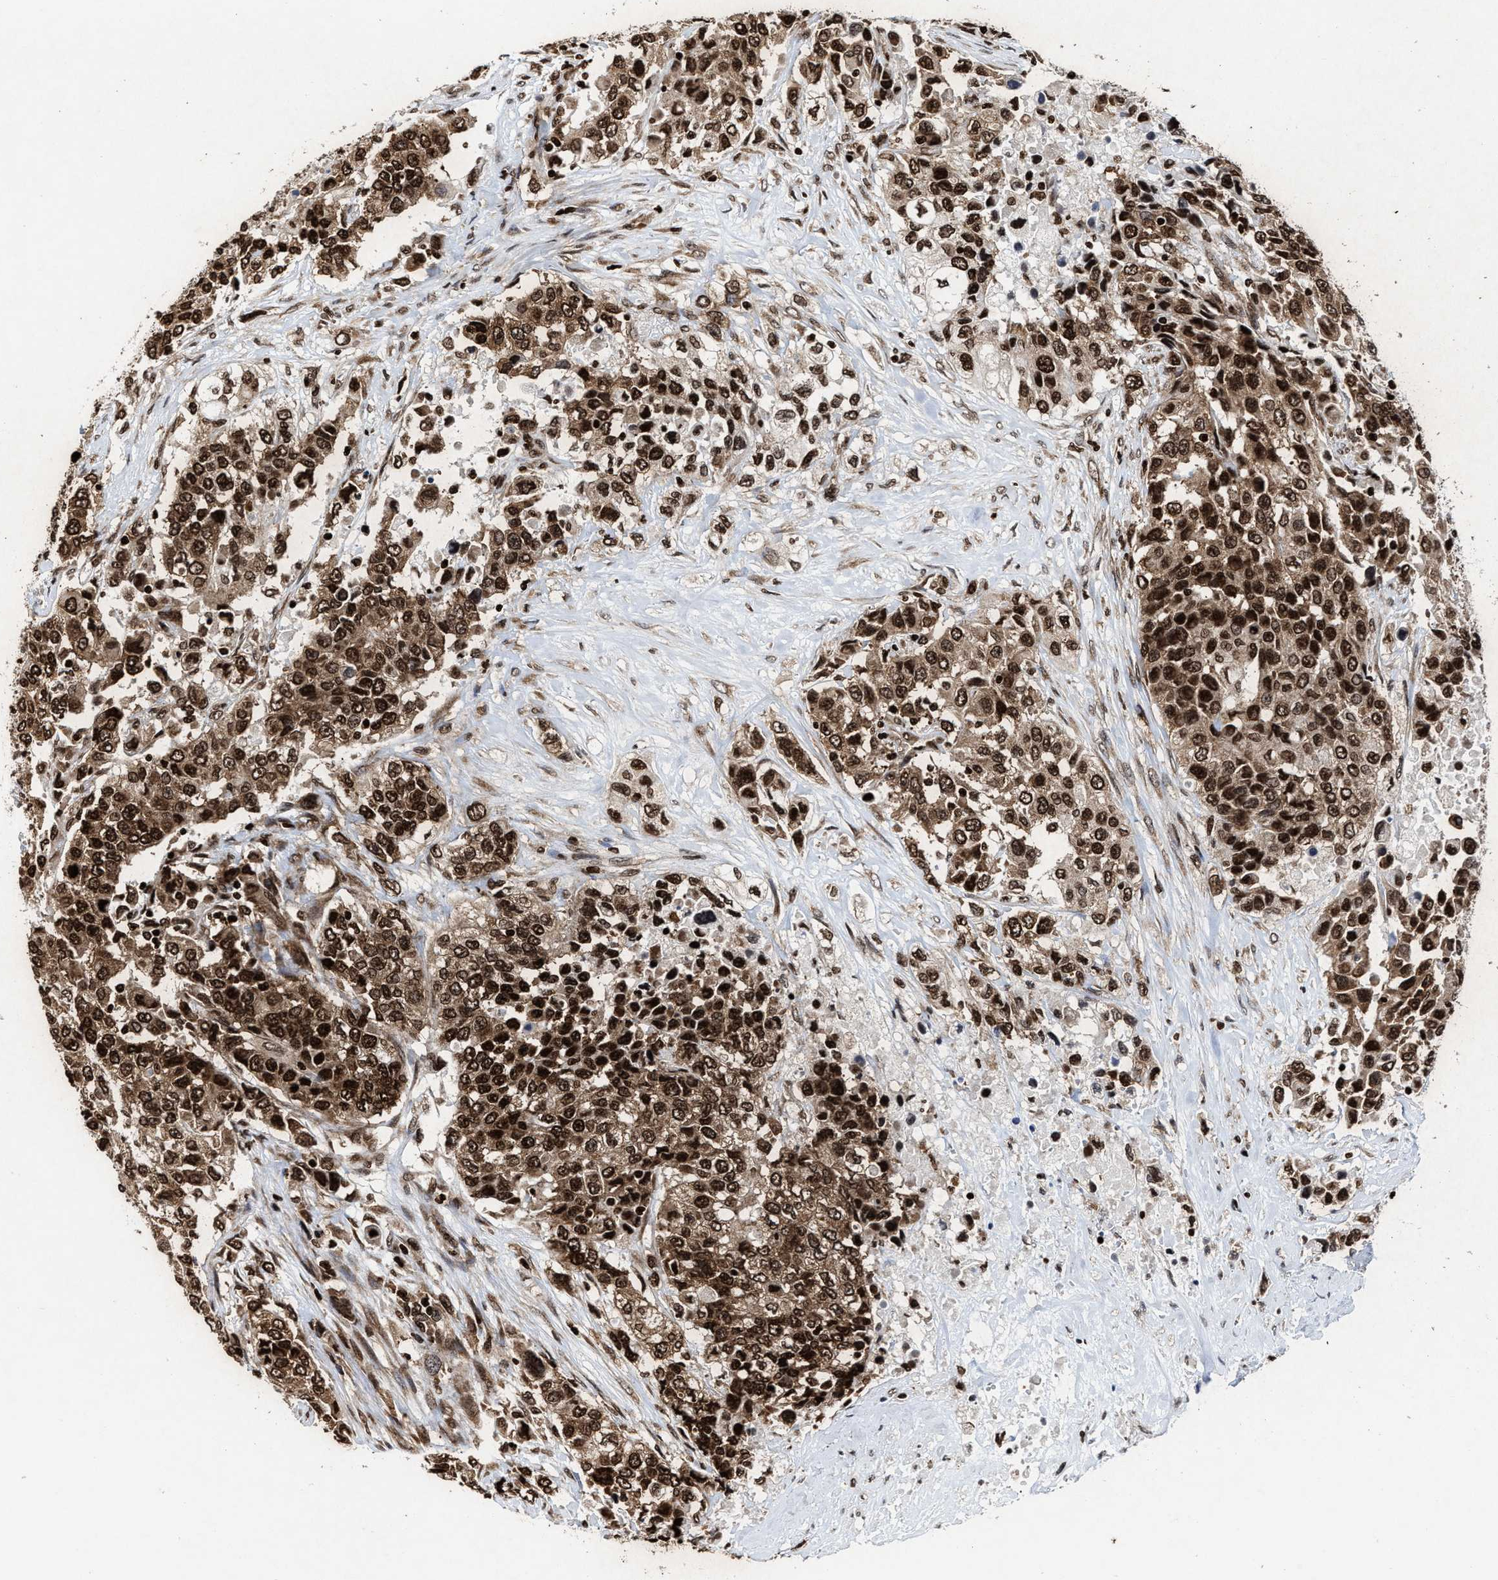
{"staining": {"intensity": "strong", "quantity": ">75%", "location": "cytoplasmic/membranous,nuclear"}, "tissue": "urothelial cancer", "cell_type": "Tumor cells", "image_type": "cancer", "snomed": [{"axis": "morphology", "description": "Urothelial carcinoma, High grade"}, {"axis": "topography", "description": "Urinary bladder"}], "caption": "Brown immunohistochemical staining in urothelial cancer displays strong cytoplasmic/membranous and nuclear staining in approximately >75% of tumor cells.", "gene": "ALYREF", "patient": {"sex": "female", "age": 80}}